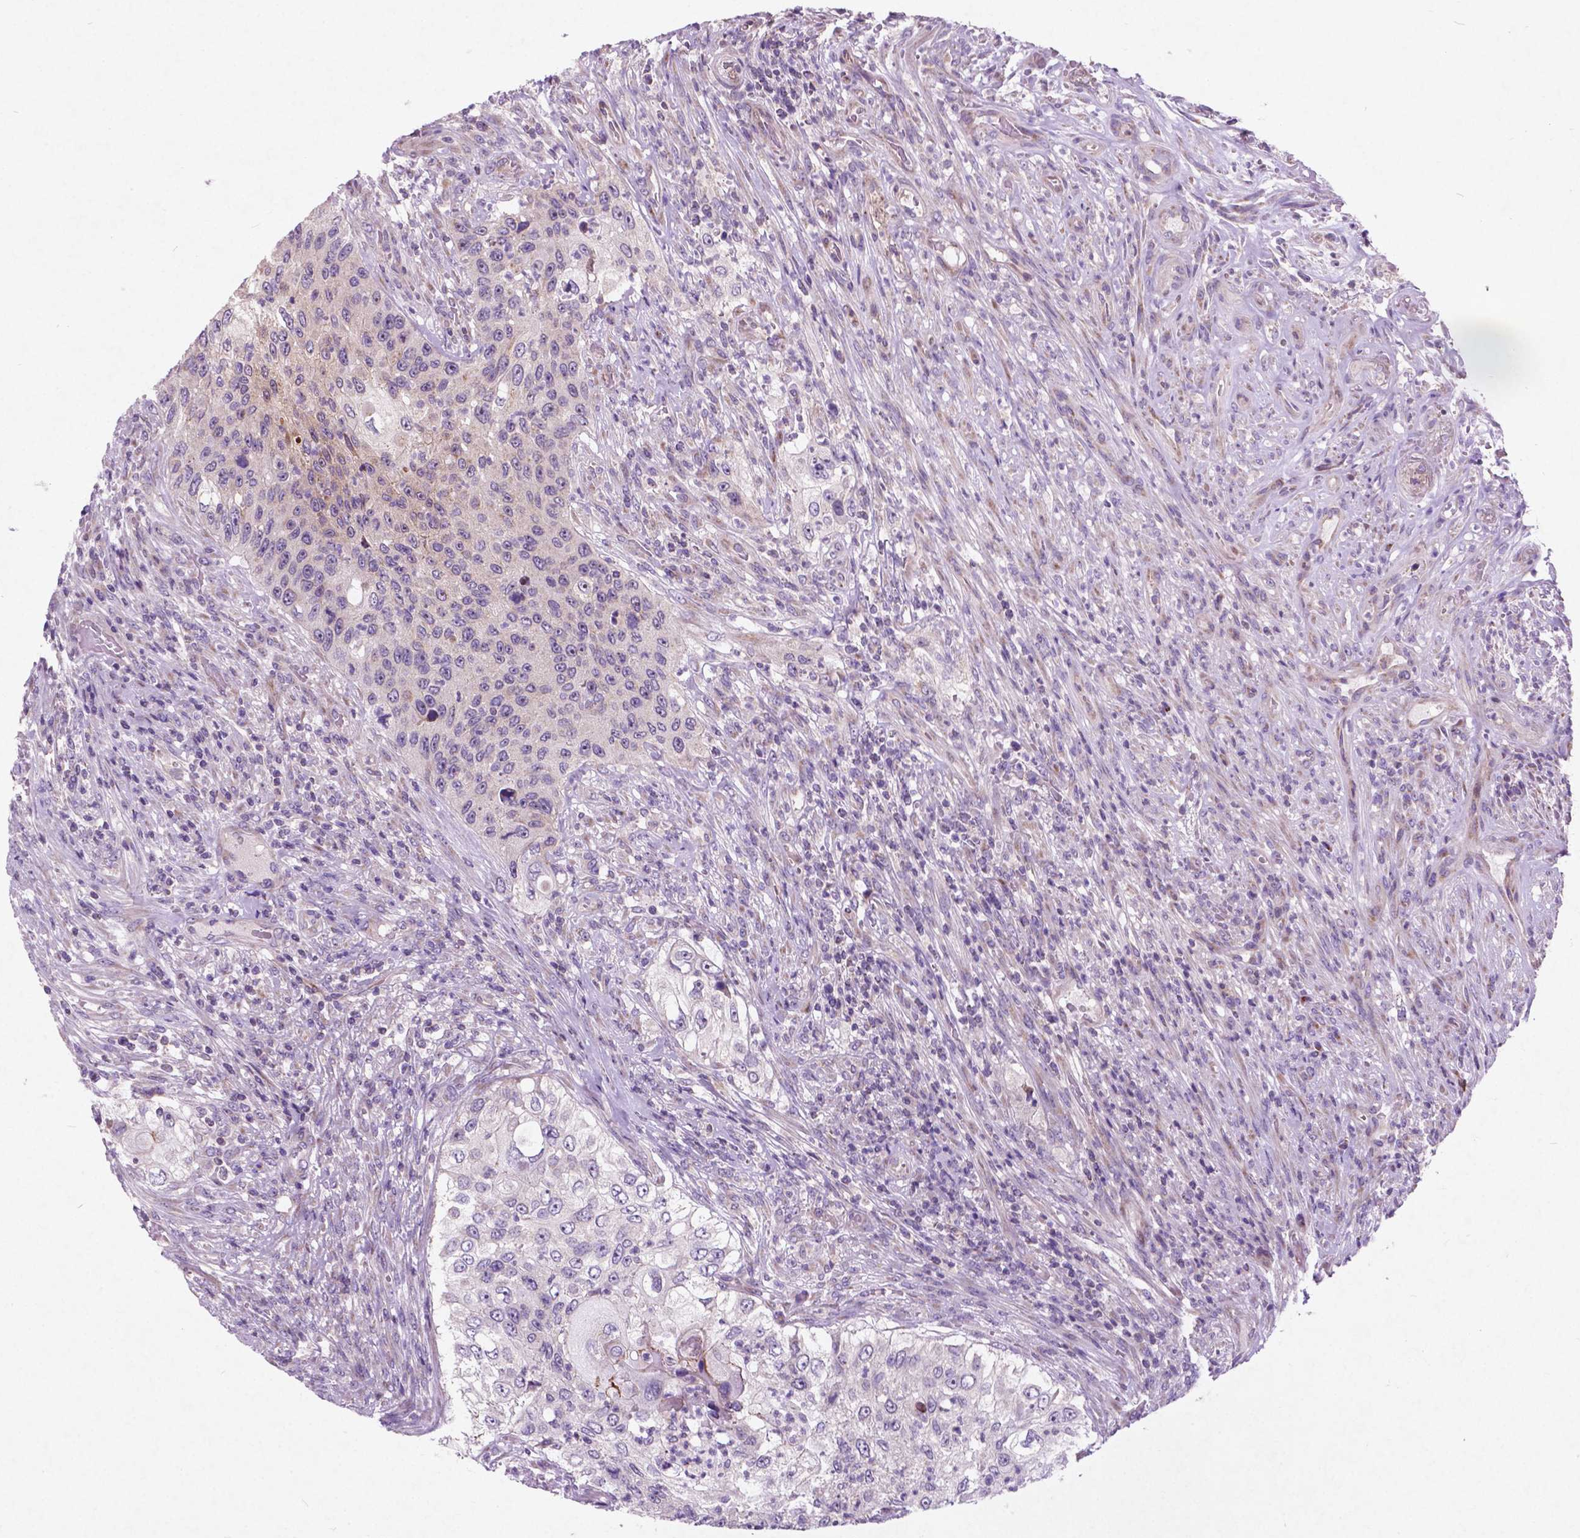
{"staining": {"intensity": "negative", "quantity": "none", "location": "none"}, "tissue": "urothelial cancer", "cell_type": "Tumor cells", "image_type": "cancer", "snomed": [{"axis": "morphology", "description": "Urothelial carcinoma, High grade"}, {"axis": "topography", "description": "Urinary bladder"}], "caption": "High power microscopy micrograph of an IHC micrograph of high-grade urothelial carcinoma, revealing no significant staining in tumor cells.", "gene": "ATG4D", "patient": {"sex": "female", "age": 60}}